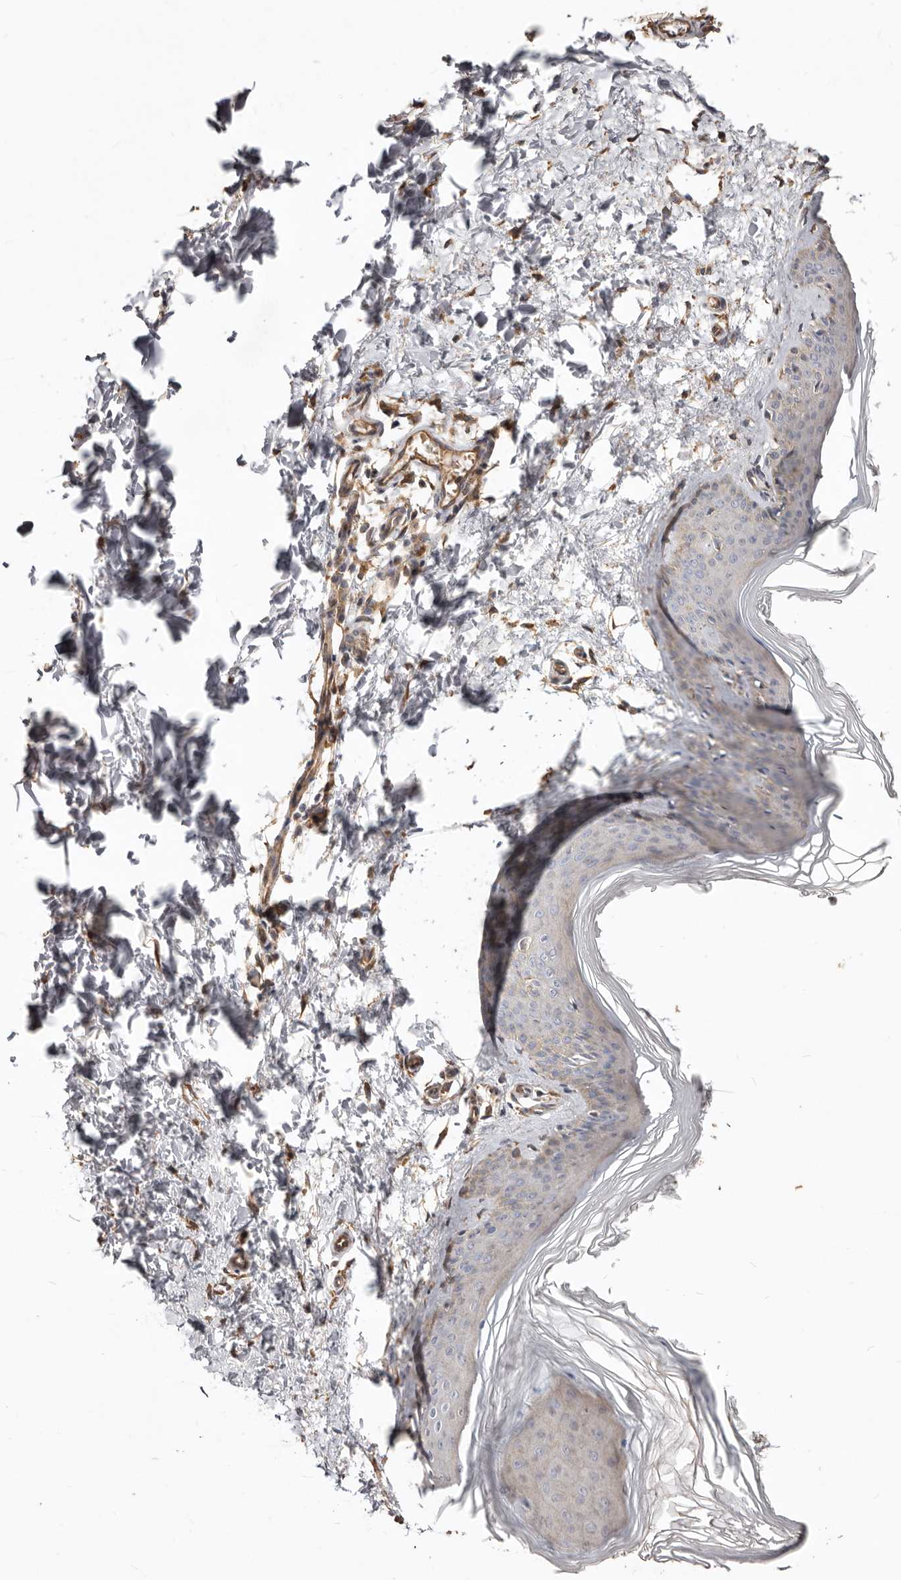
{"staining": {"intensity": "weak", "quantity": ">75%", "location": "cytoplasmic/membranous"}, "tissue": "skin", "cell_type": "Fibroblasts", "image_type": "normal", "snomed": [{"axis": "morphology", "description": "Normal tissue, NOS"}, {"axis": "topography", "description": "Skin"}], "caption": "A low amount of weak cytoplasmic/membranous positivity is present in approximately >75% of fibroblasts in normal skin. The protein is stained brown, and the nuclei are stained in blue (DAB (3,3'-diaminobenzidine) IHC with brightfield microscopy, high magnification).", "gene": "LRRC25", "patient": {"sex": "female", "age": 27}}